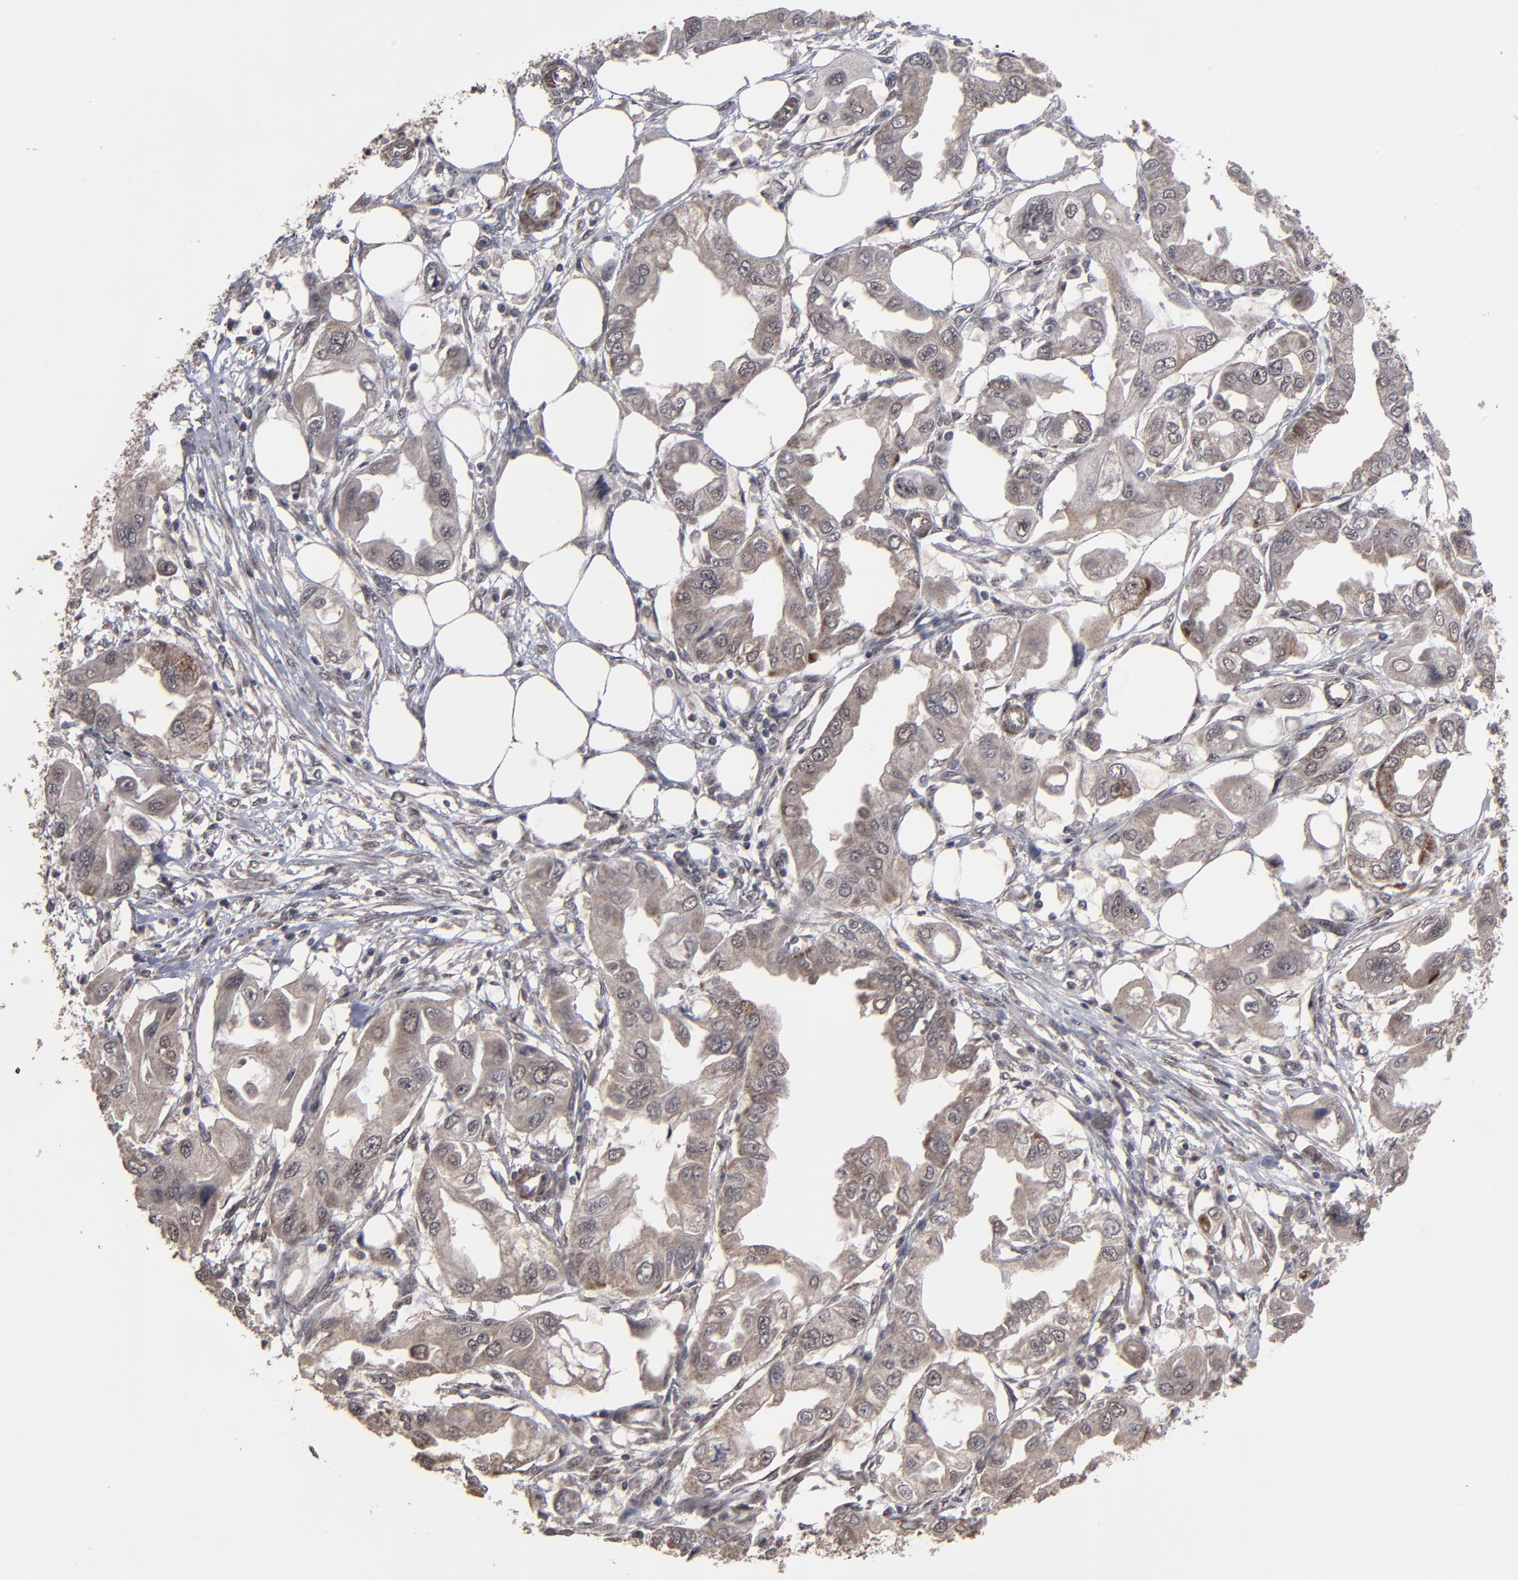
{"staining": {"intensity": "weak", "quantity": "<25%", "location": "cytoplasmic/membranous"}, "tissue": "endometrial cancer", "cell_type": "Tumor cells", "image_type": "cancer", "snomed": [{"axis": "morphology", "description": "Adenocarcinoma, NOS"}, {"axis": "topography", "description": "Endometrium"}], "caption": "IHC histopathology image of neoplastic tissue: endometrial cancer stained with DAB shows no significant protein staining in tumor cells.", "gene": "BNIP3", "patient": {"sex": "female", "age": 67}}